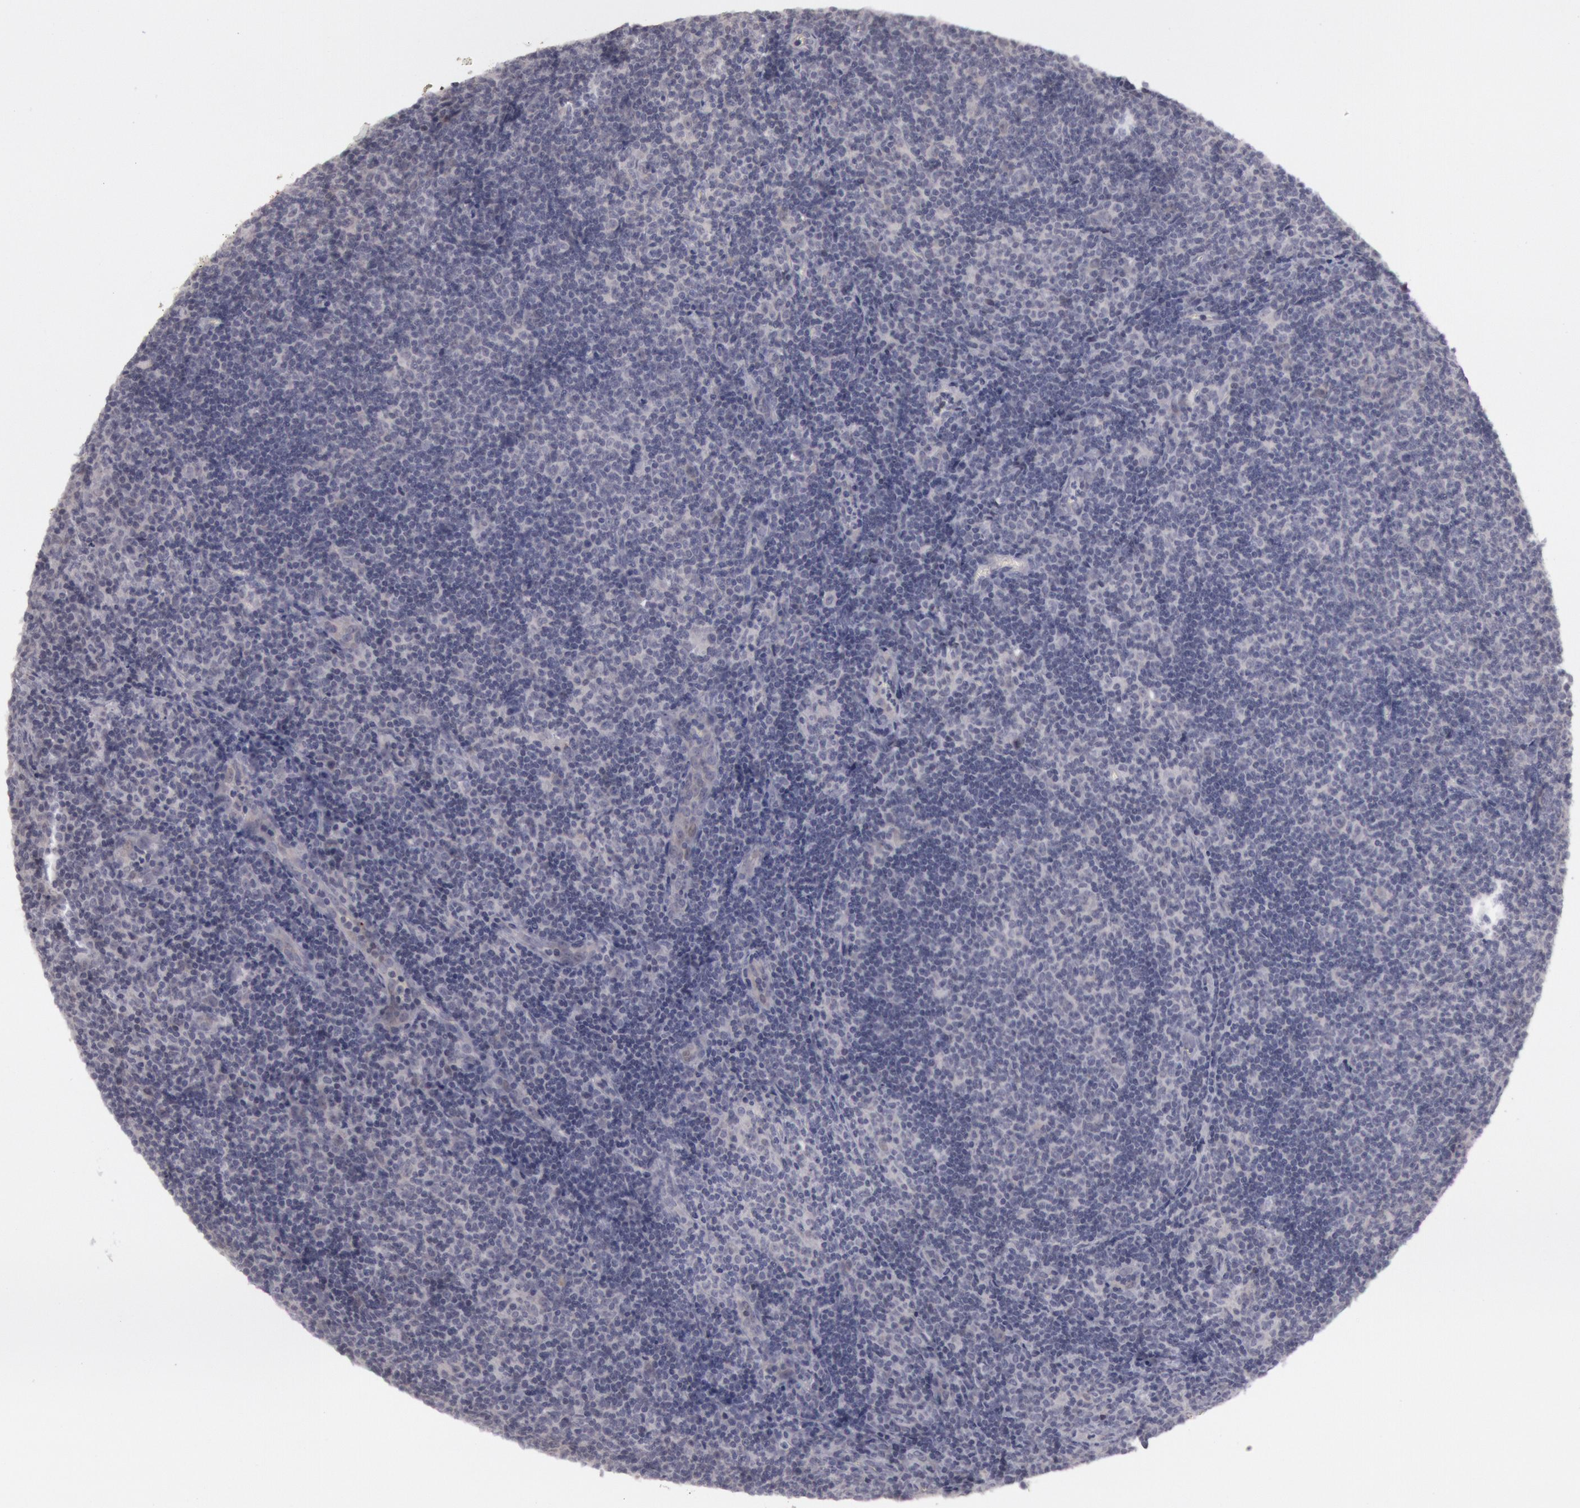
{"staining": {"intensity": "negative", "quantity": "none", "location": "none"}, "tissue": "lymphoma", "cell_type": "Tumor cells", "image_type": "cancer", "snomed": [{"axis": "morphology", "description": "Malignant lymphoma, non-Hodgkin's type, Low grade"}, {"axis": "topography", "description": "Lymph node"}], "caption": "High power microscopy histopathology image of an IHC micrograph of lymphoma, revealing no significant staining in tumor cells. (IHC, brightfield microscopy, high magnification).", "gene": "JOSD1", "patient": {"sex": "male", "age": 49}}